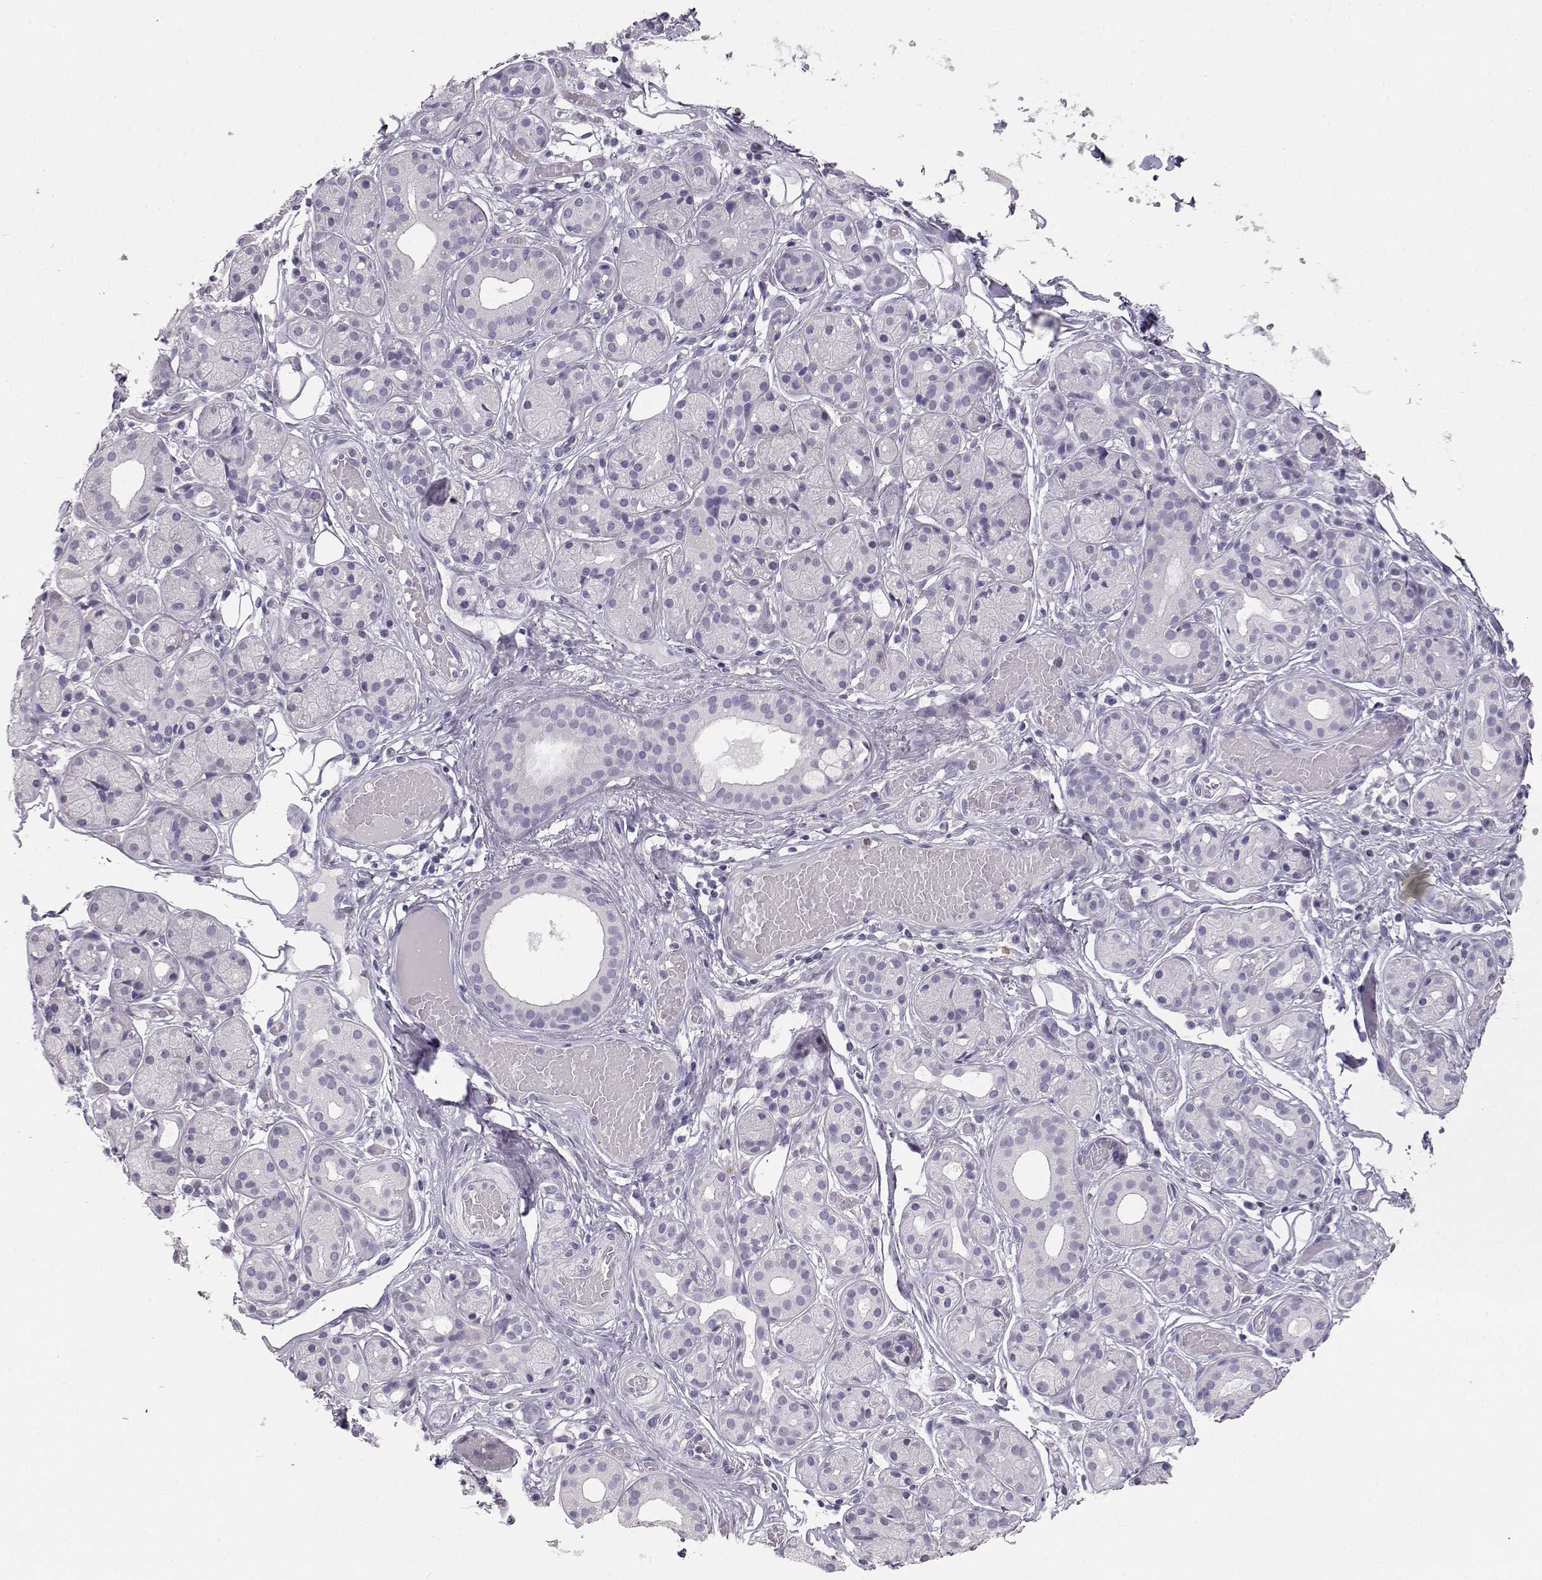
{"staining": {"intensity": "negative", "quantity": "none", "location": "none"}, "tissue": "salivary gland", "cell_type": "Glandular cells", "image_type": "normal", "snomed": [{"axis": "morphology", "description": "Normal tissue, NOS"}, {"axis": "topography", "description": "Salivary gland"}, {"axis": "topography", "description": "Peripheral nerve tissue"}], "caption": "Unremarkable salivary gland was stained to show a protein in brown. There is no significant positivity in glandular cells. (DAB immunohistochemistry (IHC), high magnification).", "gene": "NUTM1", "patient": {"sex": "male", "age": 71}}